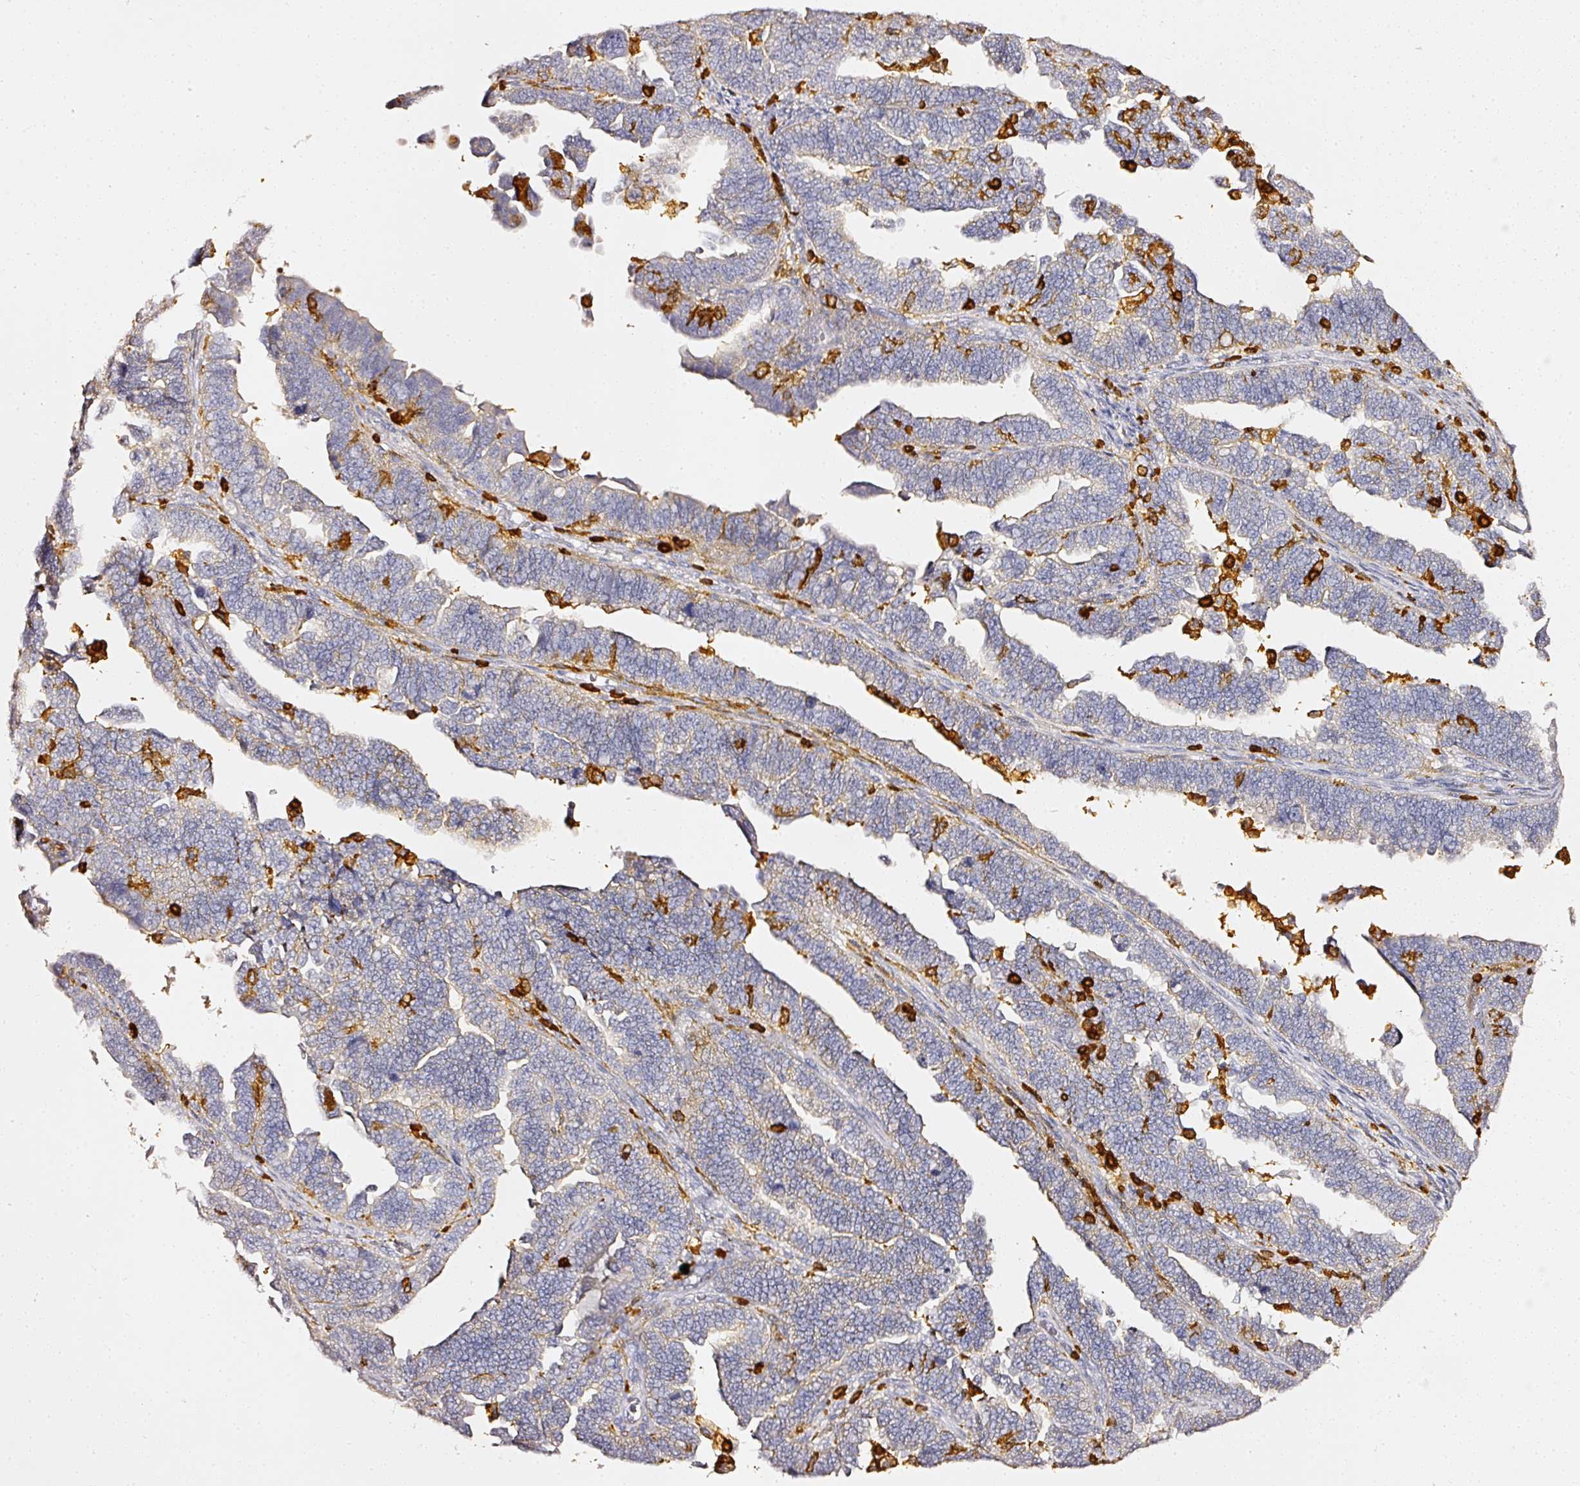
{"staining": {"intensity": "negative", "quantity": "none", "location": "none"}, "tissue": "endometrial cancer", "cell_type": "Tumor cells", "image_type": "cancer", "snomed": [{"axis": "morphology", "description": "Adenocarcinoma, NOS"}, {"axis": "topography", "description": "Endometrium"}], "caption": "An immunohistochemistry histopathology image of endometrial cancer is shown. There is no staining in tumor cells of endometrial cancer.", "gene": "EVL", "patient": {"sex": "female", "age": 75}}